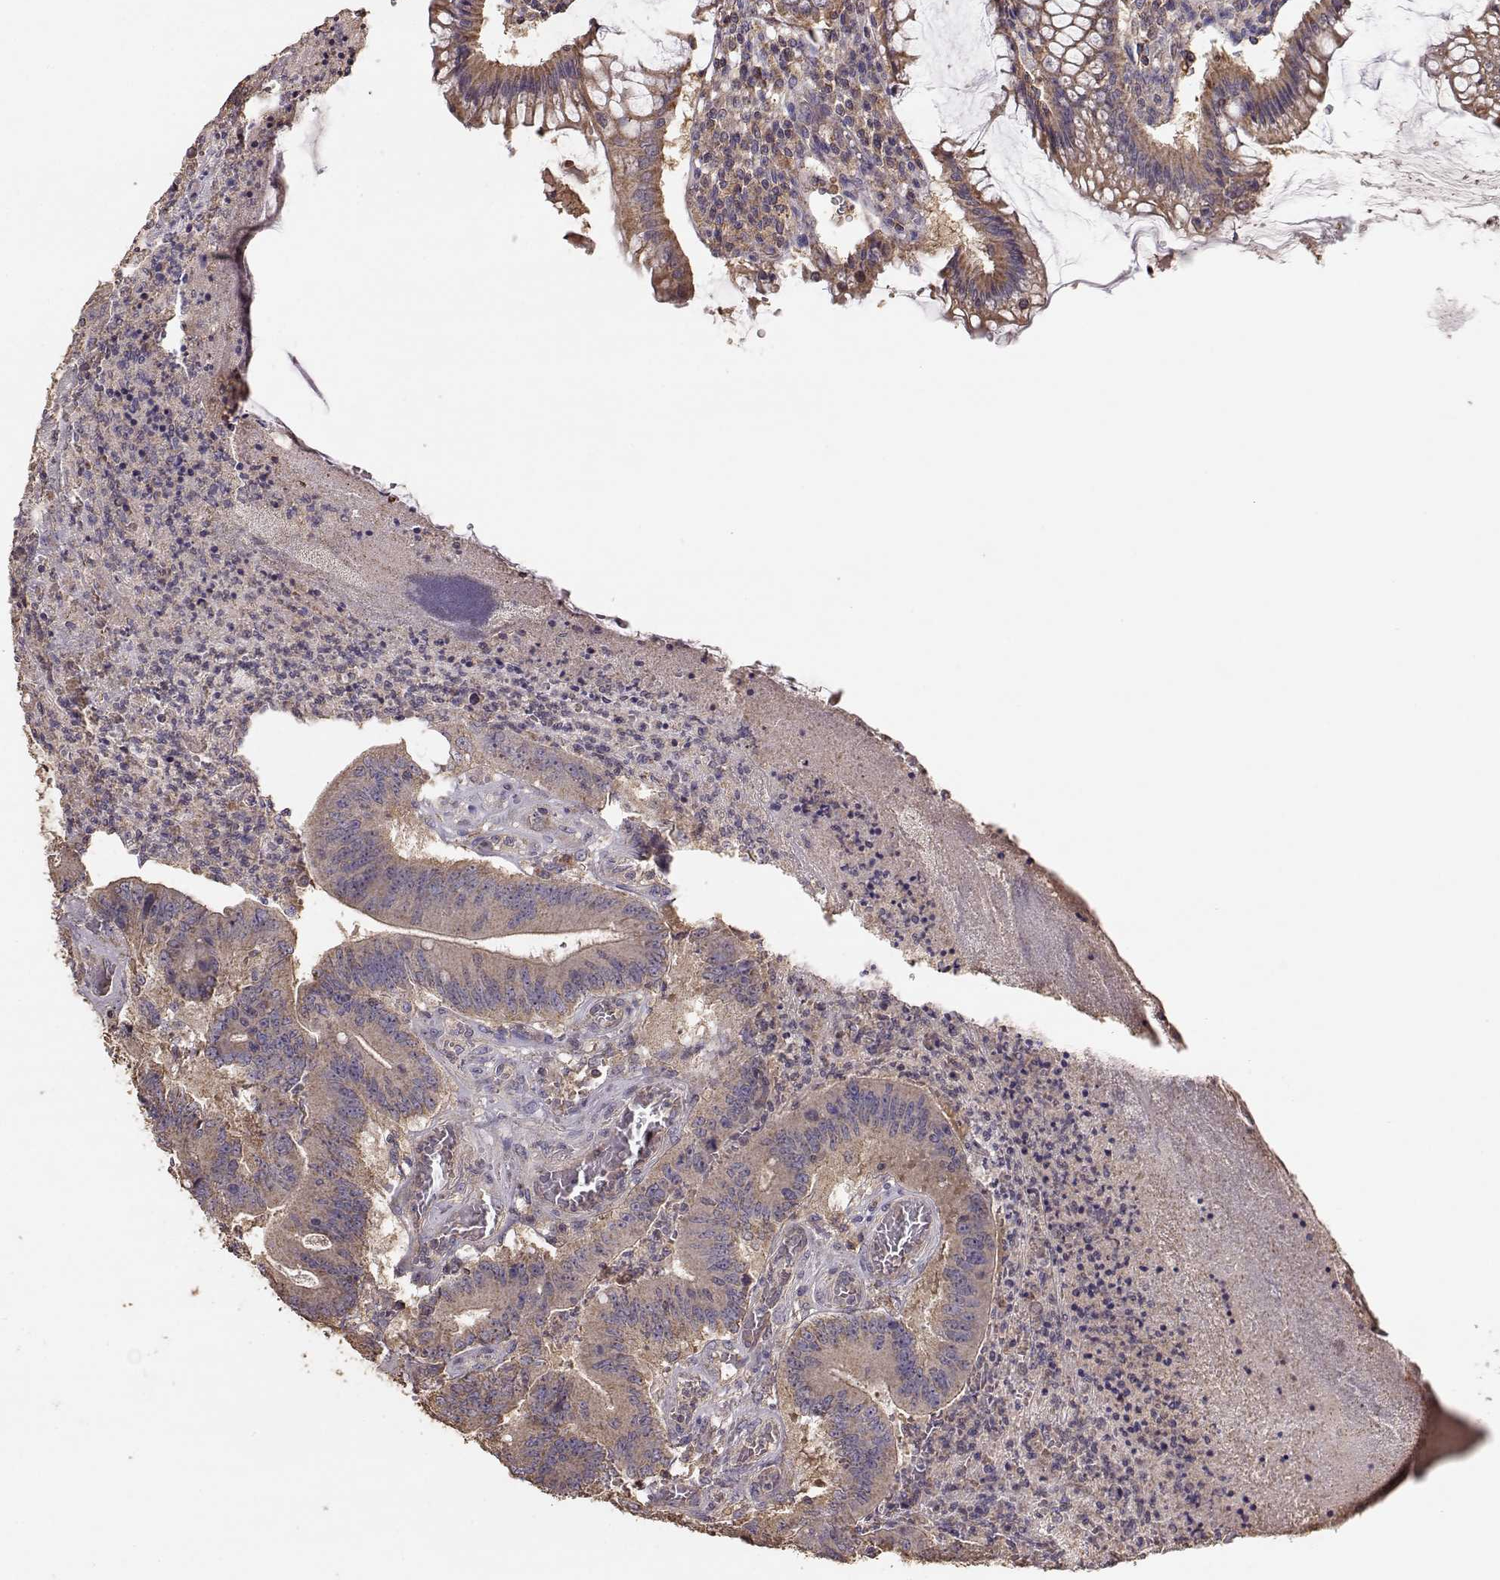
{"staining": {"intensity": "weak", "quantity": ">75%", "location": "cytoplasmic/membranous"}, "tissue": "colorectal cancer", "cell_type": "Tumor cells", "image_type": "cancer", "snomed": [{"axis": "morphology", "description": "Adenocarcinoma, NOS"}, {"axis": "topography", "description": "Colon"}], "caption": "This is an image of immunohistochemistry staining of adenocarcinoma (colorectal), which shows weak expression in the cytoplasmic/membranous of tumor cells.", "gene": "TARS3", "patient": {"sex": "female", "age": 70}}